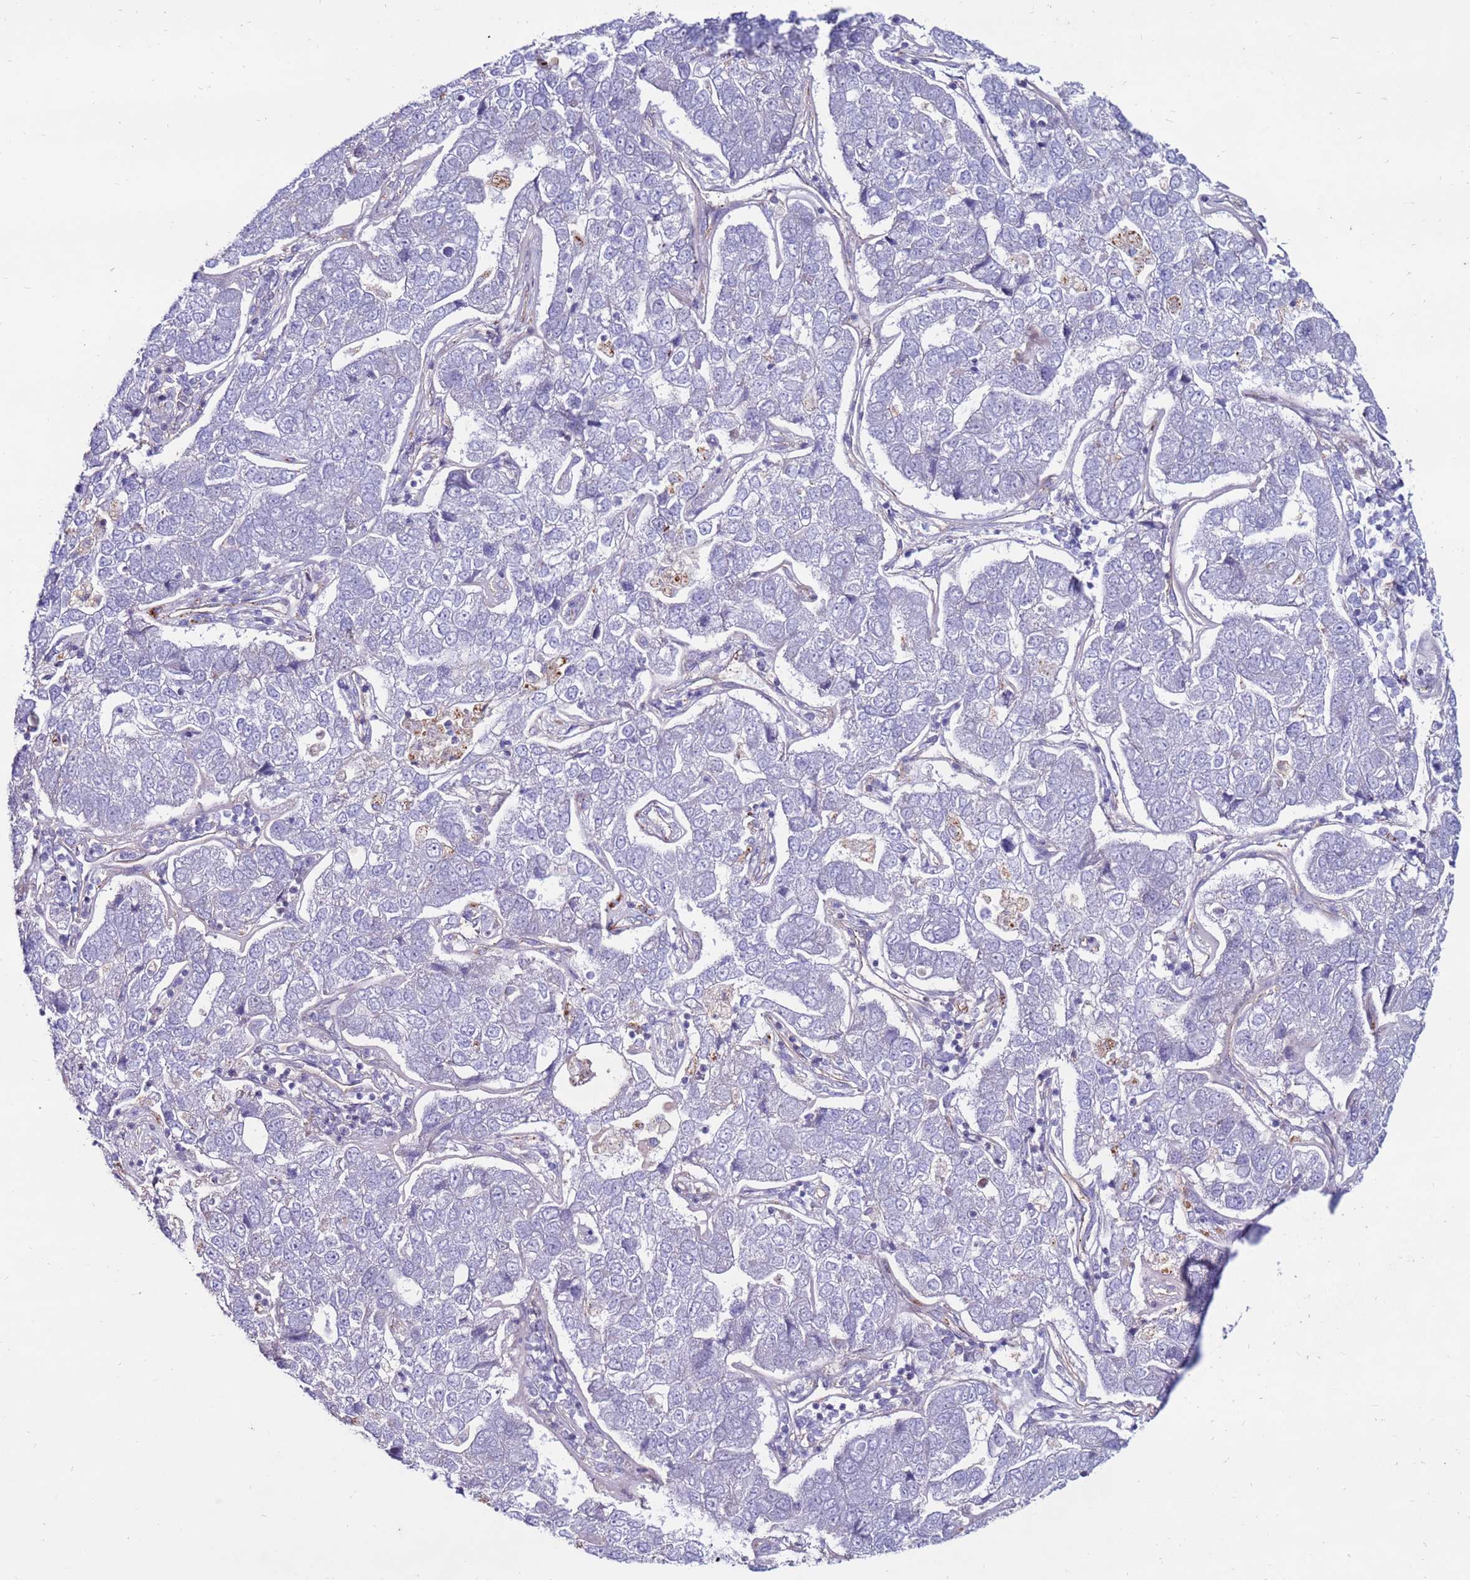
{"staining": {"intensity": "negative", "quantity": "none", "location": "none"}, "tissue": "pancreatic cancer", "cell_type": "Tumor cells", "image_type": "cancer", "snomed": [{"axis": "morphology", "description": "Adenocarcinoma, NOS"}, {"axis": "topography", "description": "Pancreas"}], "caption": "Micrograph shows no protein positivity in tumor cells of pancreatic adenocarcinoma tissue.", "gene": "CLEC4M", "patient": {"sex": "female", "age": 61}}